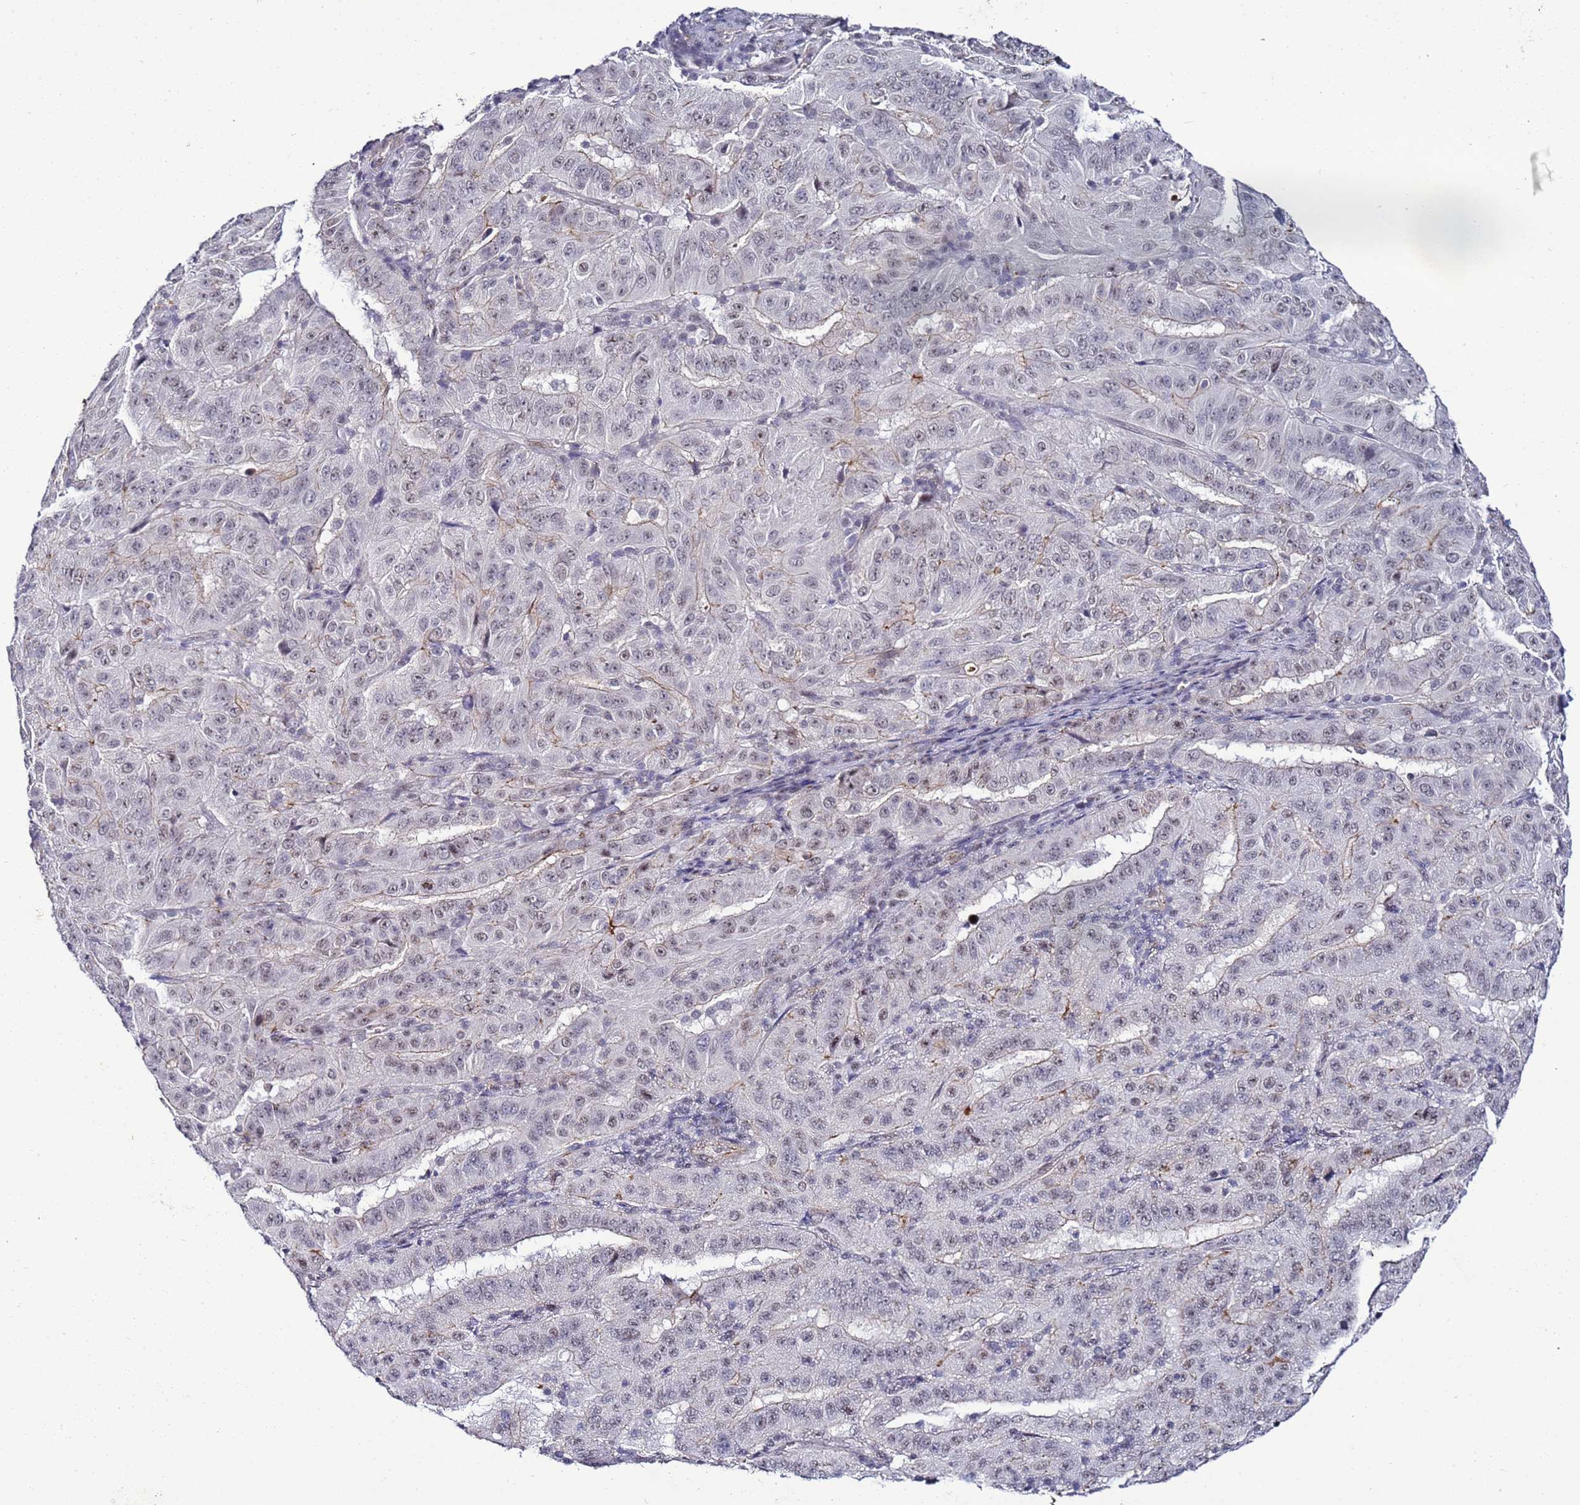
{"staining": {"intensity": "weak", "quantity": "<25%", "location": "cytoplasmic/membranous,nuclear"}, "tissue": "pancreatic cancer", "cell_type": "Tumor cells", "image_type": "cancer", "snomed": [{"axis": "morphology", "description": "Adenocarcinoma, NOS"}, {"axis": "topography", "description": "Pancreas"}], "caption": "Pancreatic cancer (adenocarcinoma) stained for a protein using immunohistochemistry displays no staining tumor cells.", "gene": "PSMA7", "patient": {"sex": "male", "age": 63}}